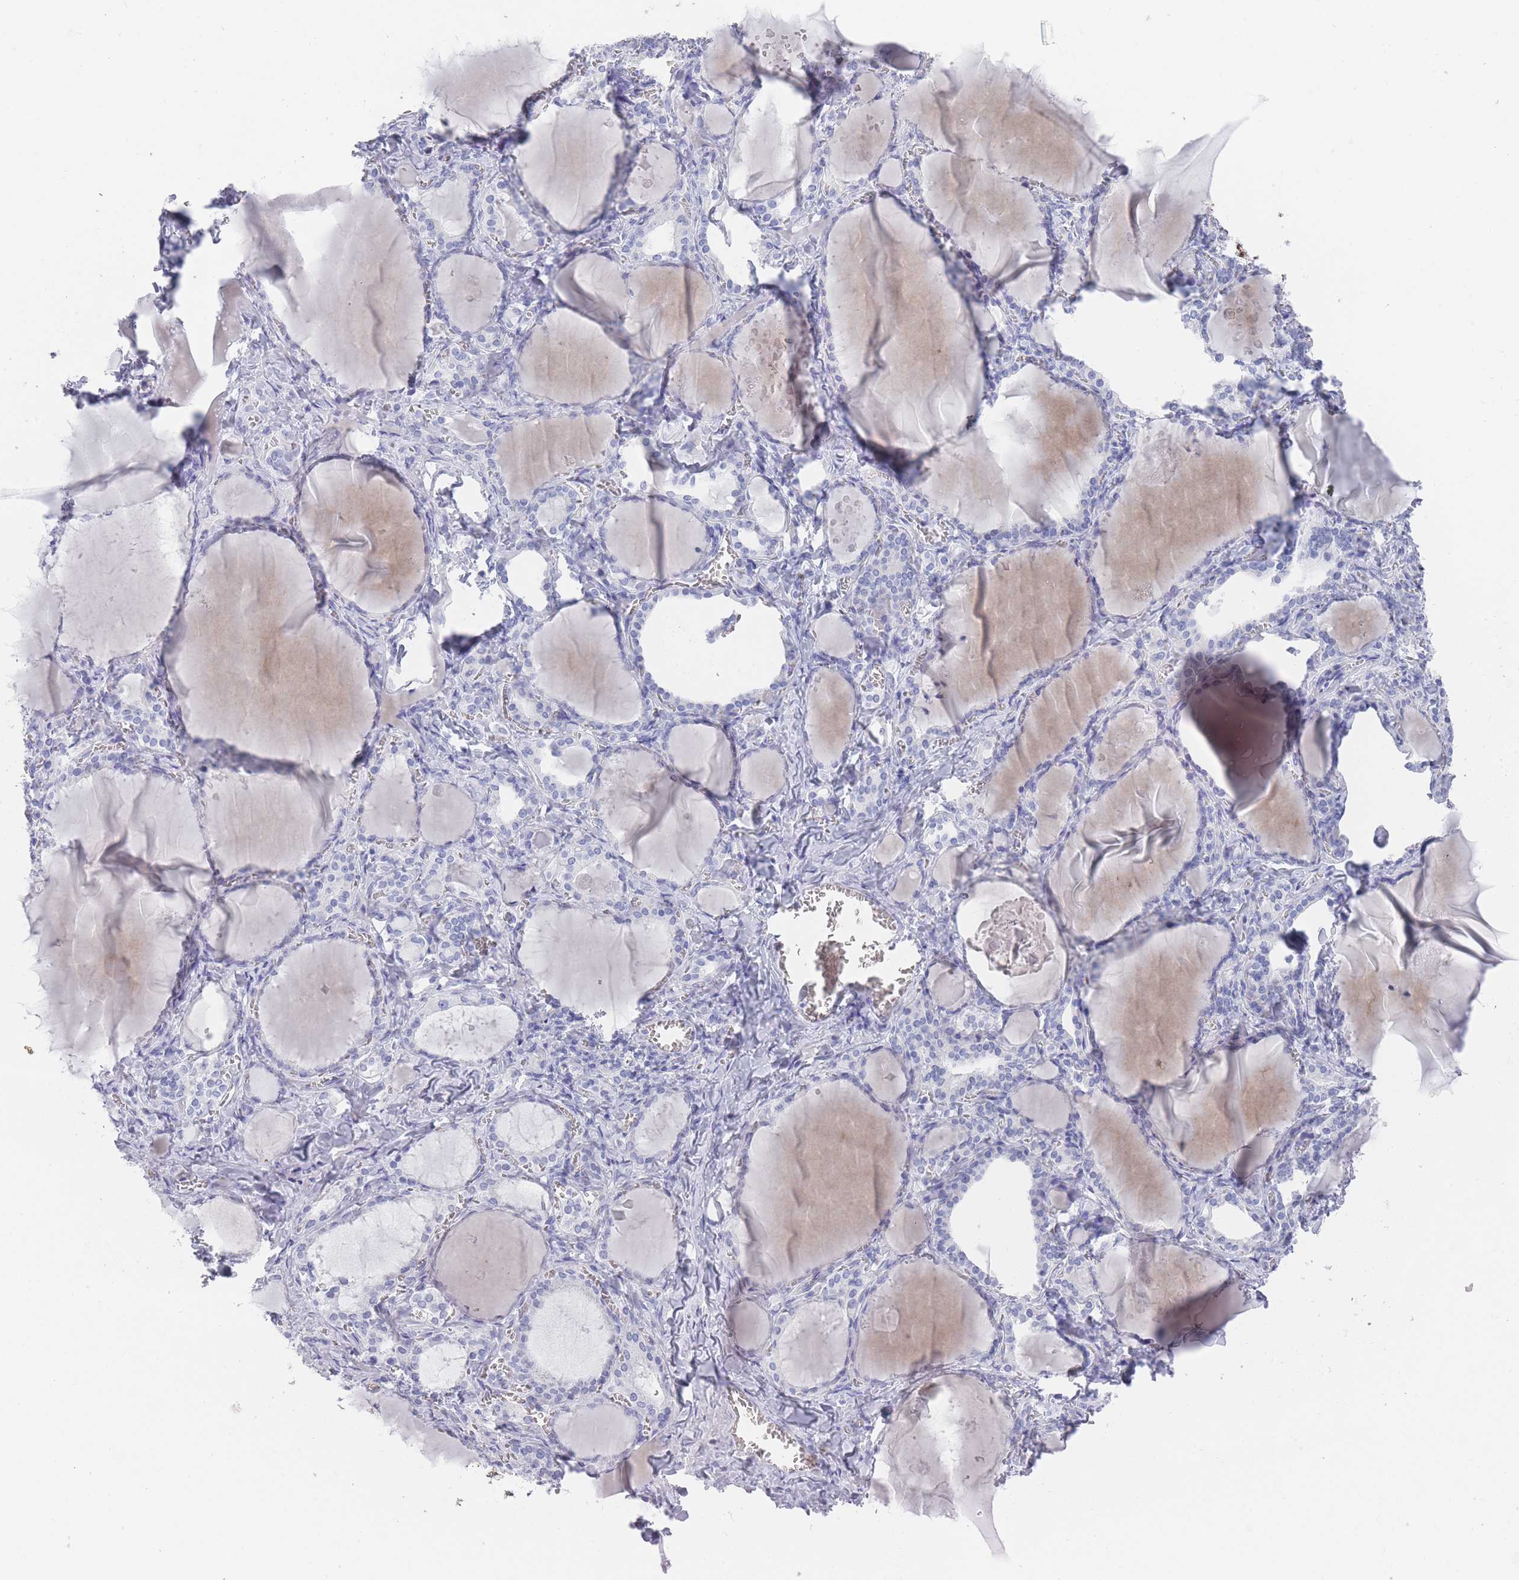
{"staining": {"intensity": "negative", "quantity": "none", "location": "none"}, "tissue": "thyroid gland", "cell_type": "Glandular cells", "image_type": "normal", "snomed": [{"axis": "morphology", "description": "Normal tissue, NOS"}, {"axis": "topography", "description": "Thyroid gland"}], "caption": "High power microscopy photomicrograph of an immunohistochemistry image of unremarkable thyroid gland, revealing no significant expression in glandular cells.", "gene": "RAB2B", "patient": {"sex": "female", "age": 42}}